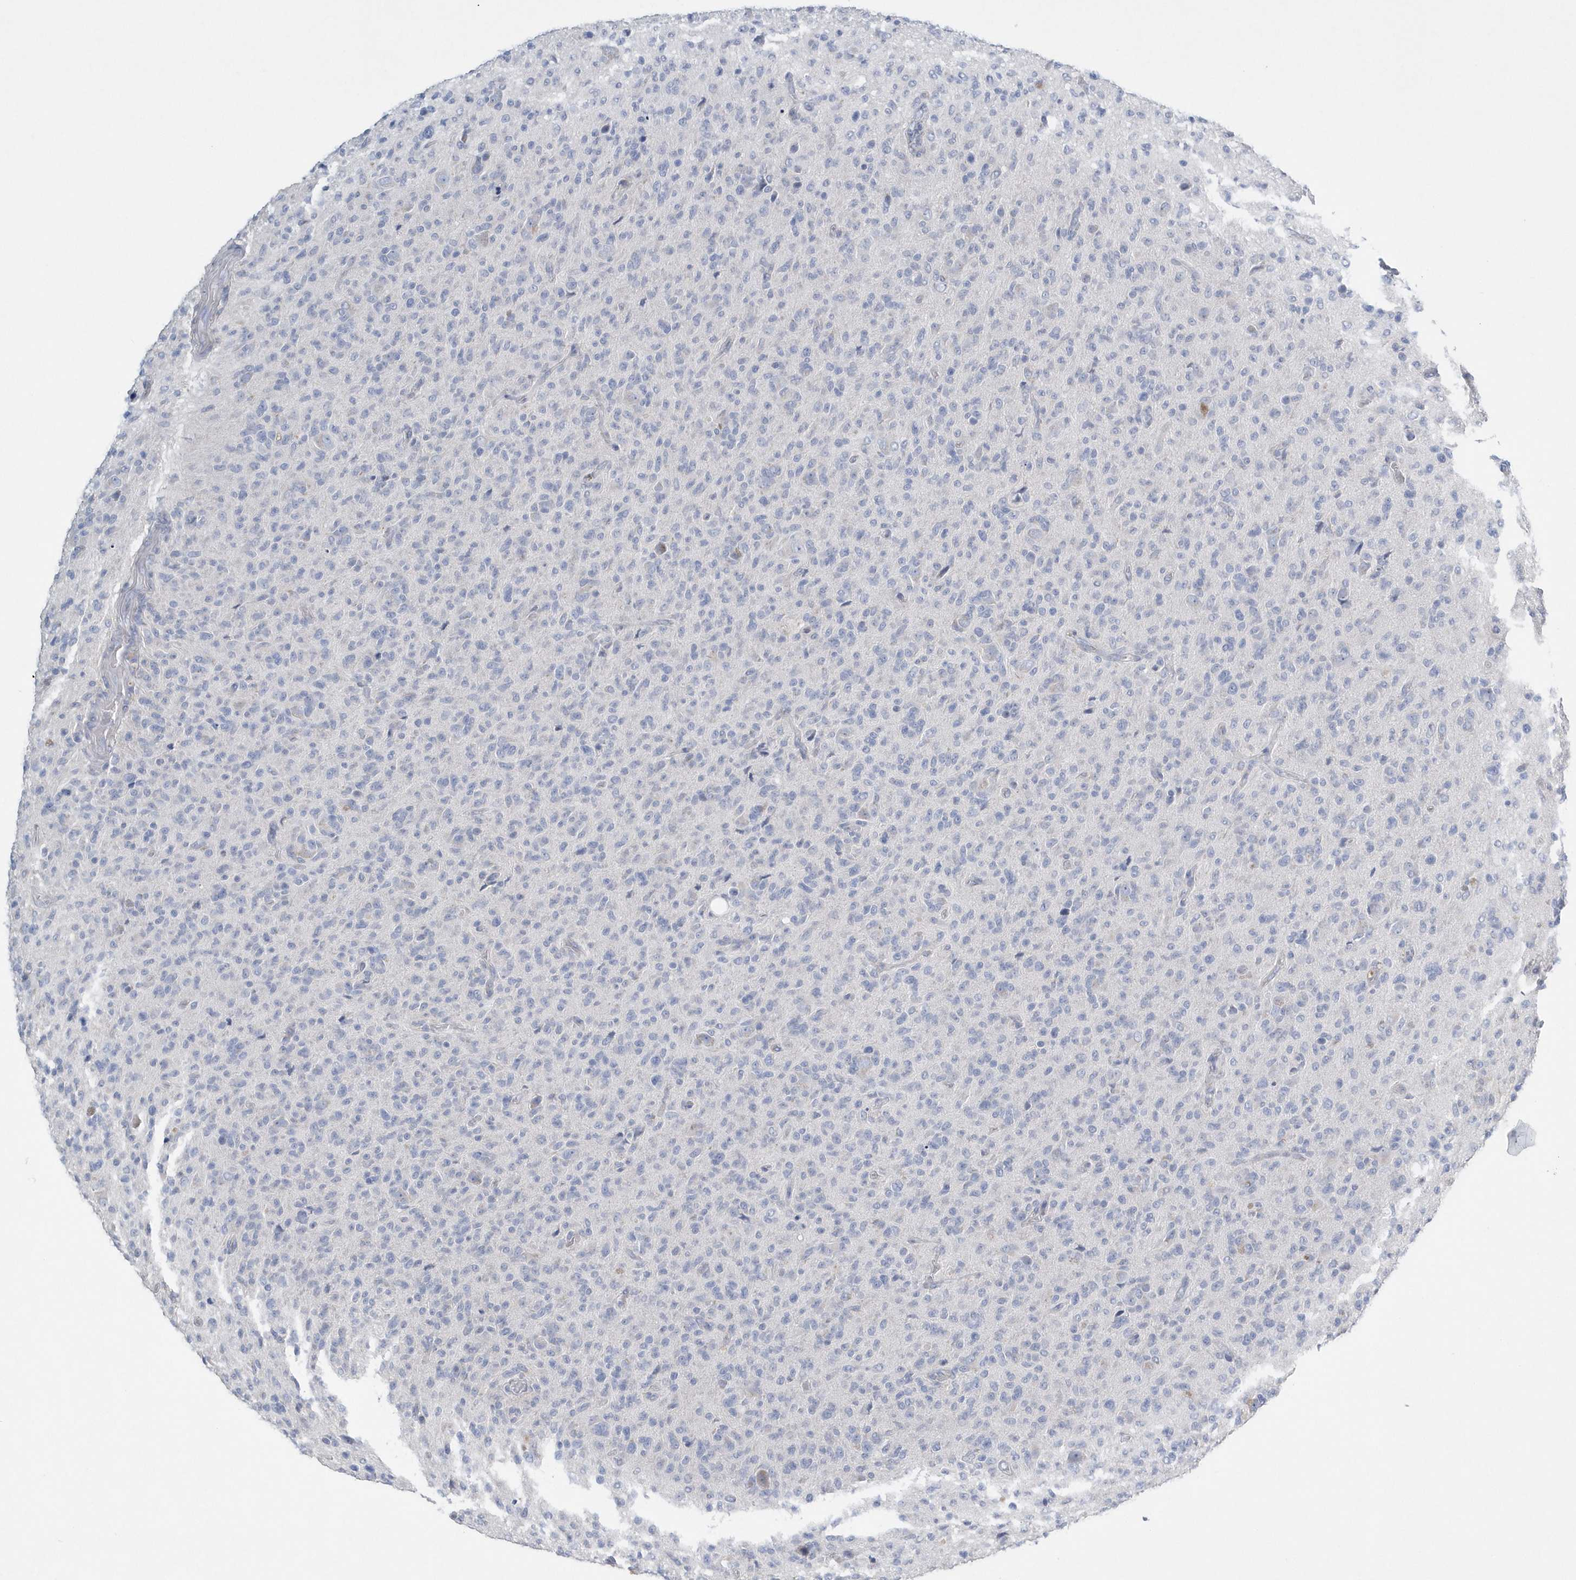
{"staining": {"intensity": "negative", "quantity": "none", "location": "none"}, "tissue": "glioma", "cell_type": "Tumor cells", "image_type": "cancer", "snomed": [{"axis": "morphology", "description": "Glioma, malignant, High grade"}, {"axis": "topography", "description": "Brain"}], "caption": "A photomicrograph of glioma stained for a protein reveals no brown staining in tumor cells.", "gene": "SPATA18", "patient": {"sex": "female", "age": 57}}